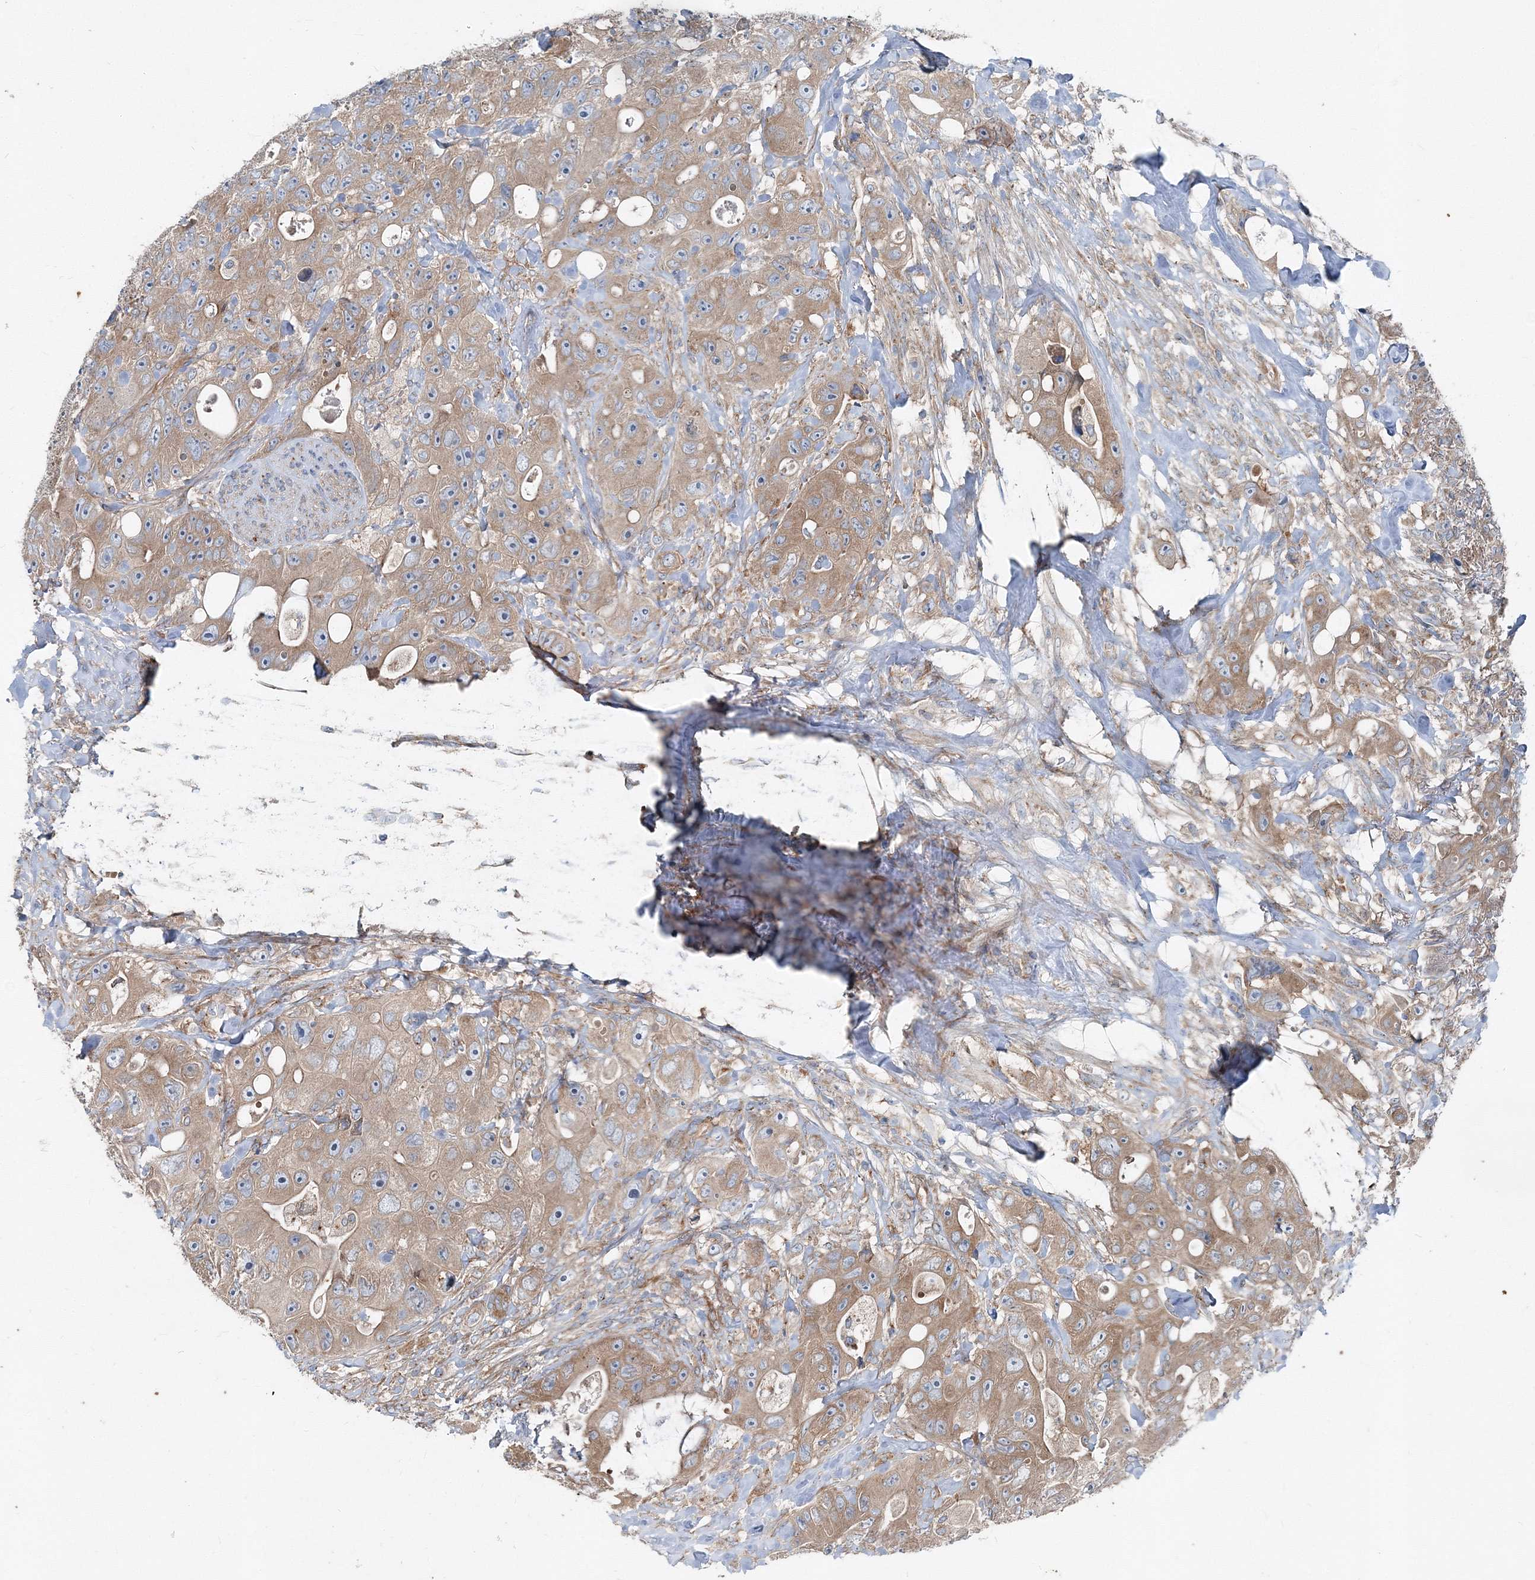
{"staining": {"intensity": "moderate", "quantity": ">75%", "location": "cytoplasmic/membranous"}, "tissue": "colorectal cancer", "cell_type": "Tumor cells", "image_type": "cancer", "snomed": [{"axis": "morphology", "description": "Adenocarcinoma, NOS"}, {"axis": "topography", "description": "Colon"}], "caption": "Colorectal adenocarcinoma stained with a protein marker shows moderate staining in tumor cells.", "gene": "MPHOSPH9", "patient": {"sex": "female", "age": 46}}